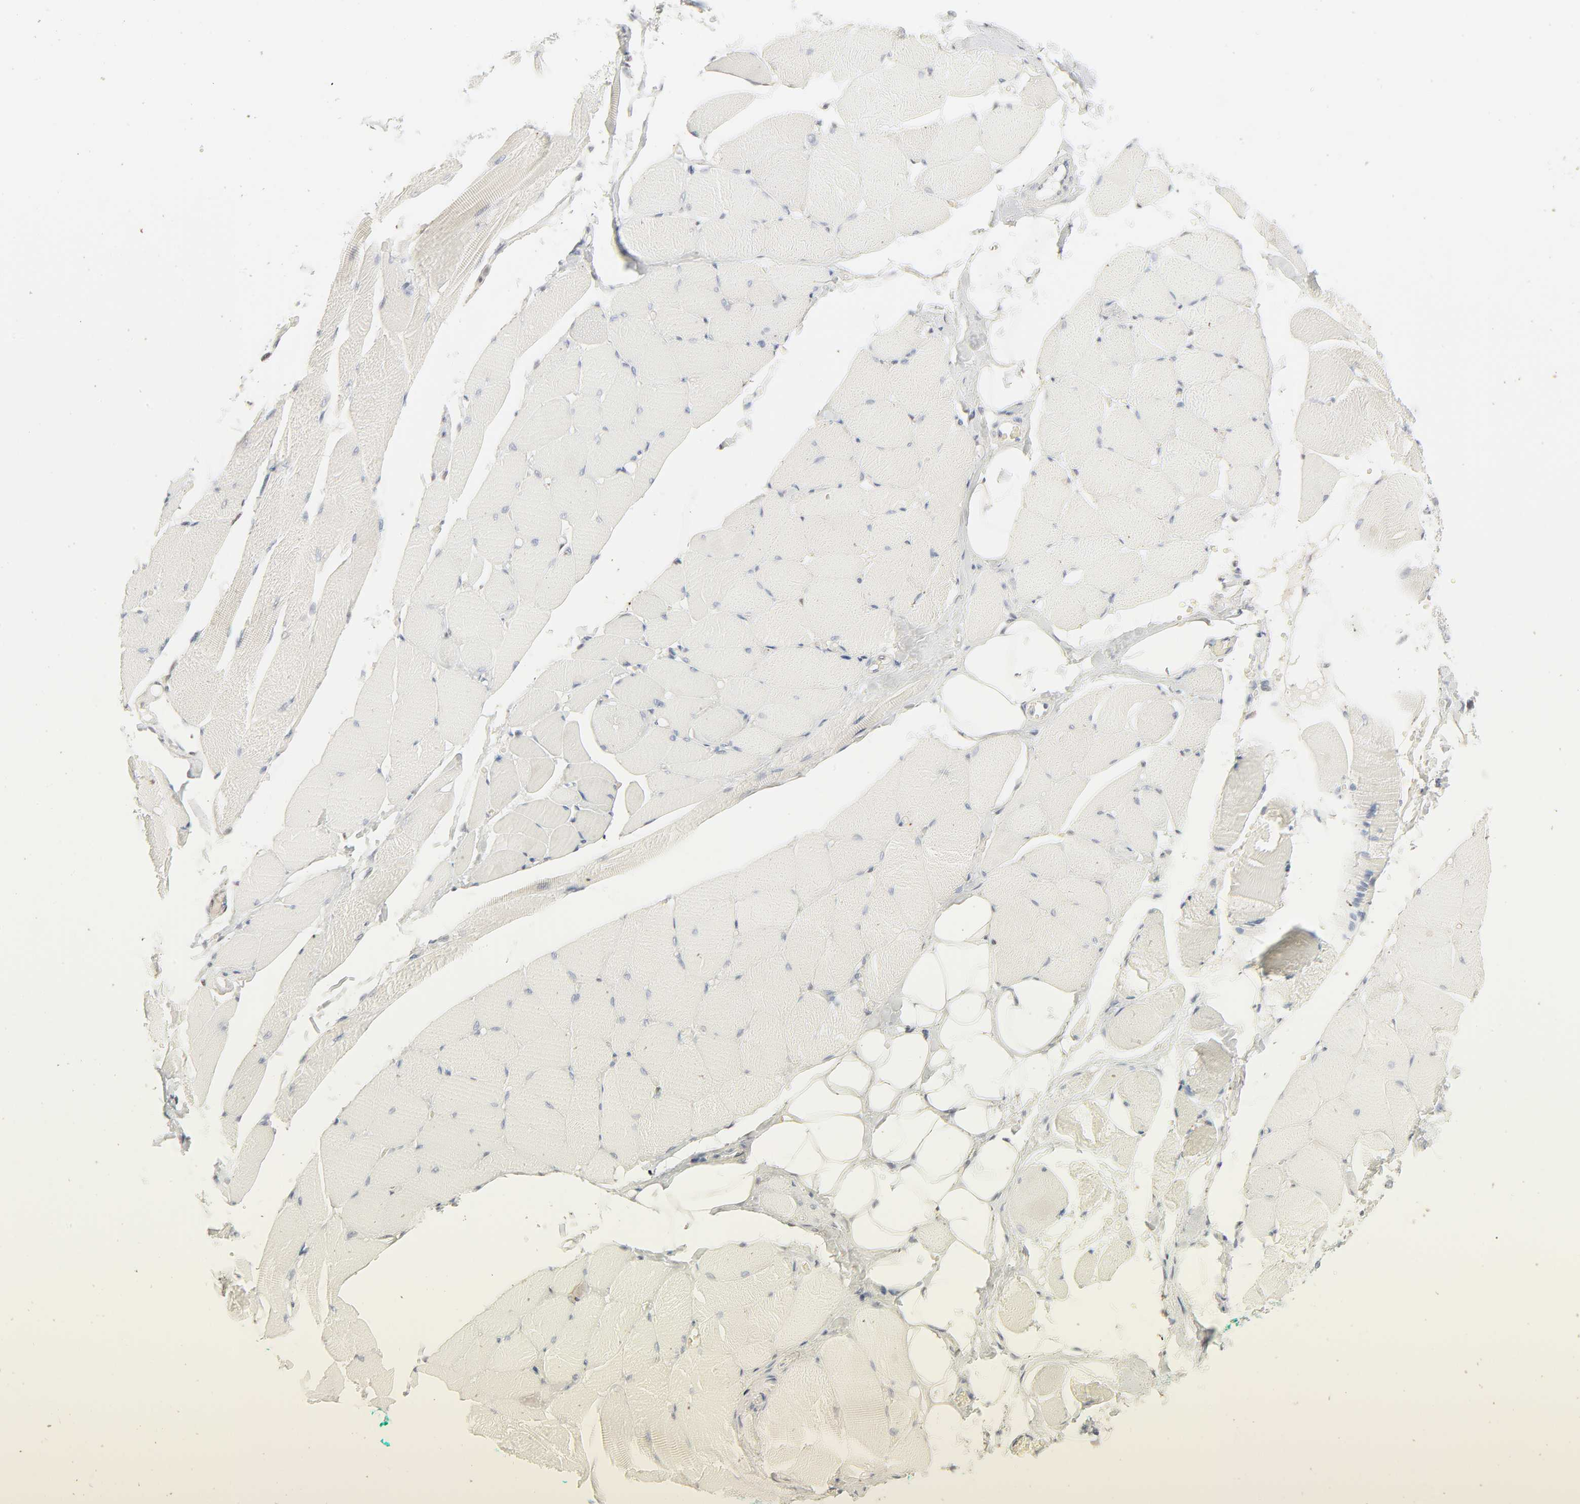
{"staining": {"intensity": "negative", "quantity": "none", "location": "none"}, "tissue": "skeletal muscle", "cell_type": "Myocytes", "image_type": "normal", "snomed": [{"axis": "morphology", "description": "Normal tissue, NOS"}, {"axis": "topography", "description": "Skeletal muscle"}, {"axis": "topography", "description": "Peripheral nerve tissue"}], "caption": "IHC micrograph of unremarkable skeletal muscle: human skeletal muscle stained with DAB (3,3'-diaminobenzidine) shows no significant protein staining in myocytes.", "gene": "LGALS2", "patient": {"sex": "female", "age": 84}}